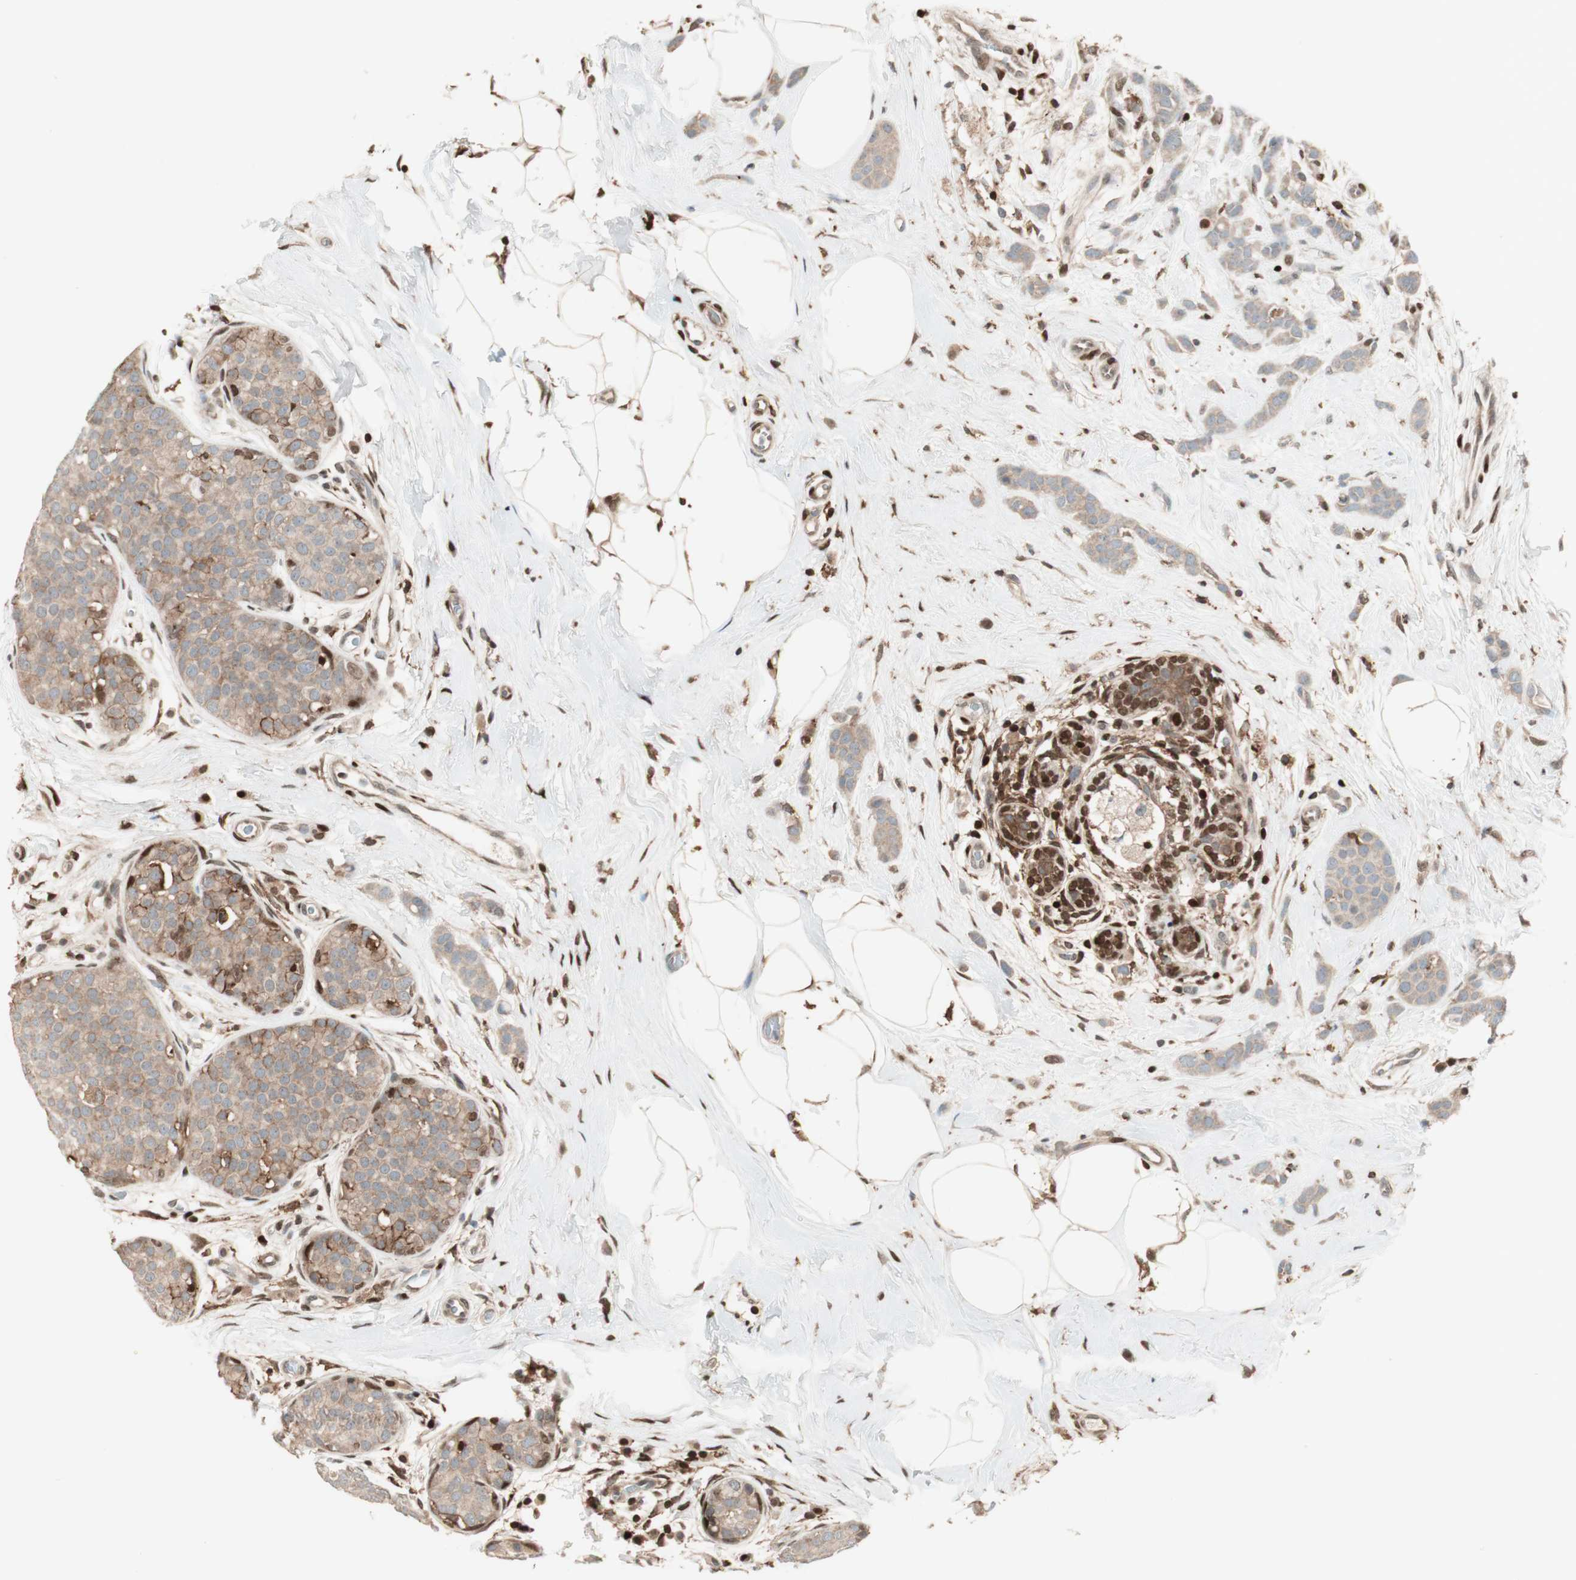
{"staining": {"intensity": "moderate", "quantity": ">75%", "location": "cytoplasmic/membranous"}, "tissue": "breast cancer", "cell_type": "Tumor cells", "image_type": "cancer", "snomed": [{"axis": "morphology", "description": "Lobular carcinoma, in situ"}, {"axis": "morphology", "description": "Lobular carcinoma"}, {"axis": "topography", "description": "Breast"}], "caption": "Immunohistochemistry of lobular carcinoma in situ (breast) exhibits medium levels of moderate cytoplasmic/membranous staining in approximately >75% of tumor cells.", "gene": "BIN1", "patient": {"sex": "female", "age": 41}}